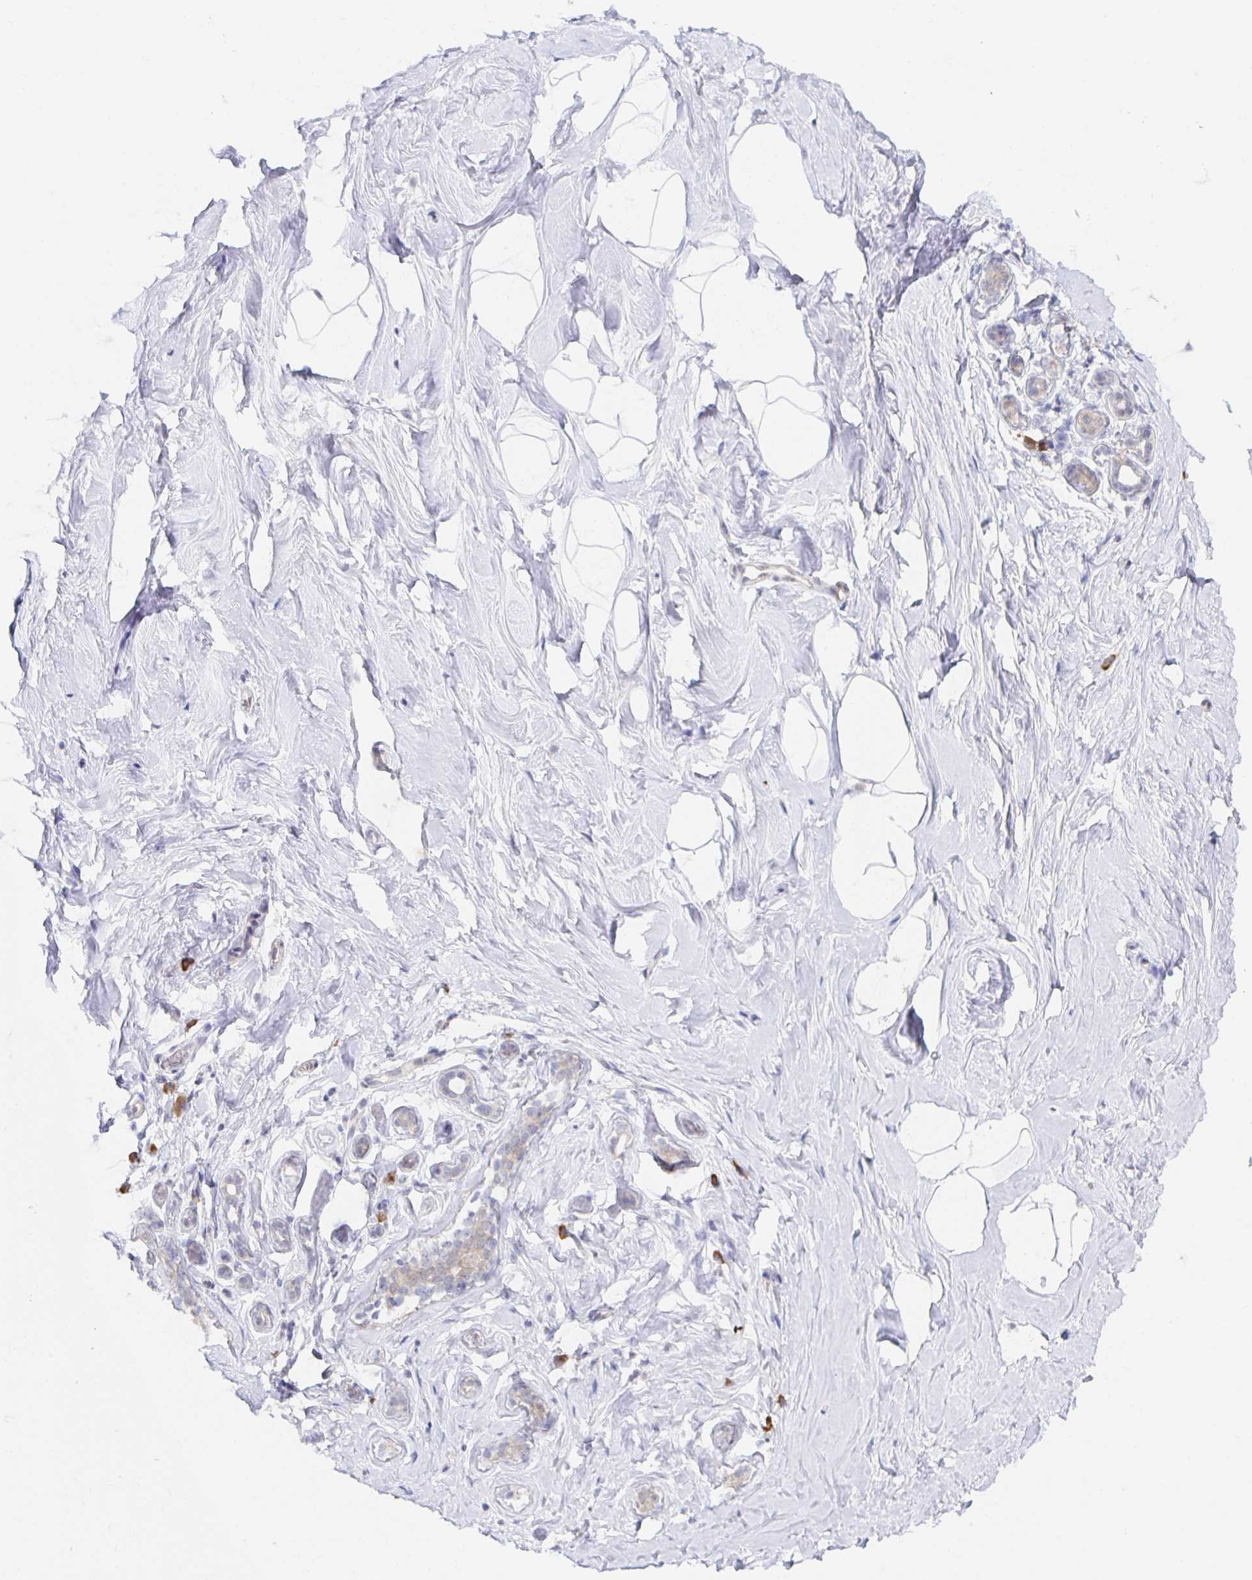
{"staining": {"intensity": "negative", "quantity": "none", "location": "none"}, "tissue": "breast", "cell_type": "Adipocytes", "image_type": "normal", "snomed": [{"axis": "morphology", "description": "Normal tissue, NOS"}, {"axis": "topography", "description": "Breast"}], "caption": "IHC image of normal breast: human breast stained with DAB displays no significant protein positivity in adipocytes. (DAB immunohistochemistry visualized using brightfield microscopy, high magnification).", "gene": "BAD", "patient": {"sex": "female", "age": 32}}